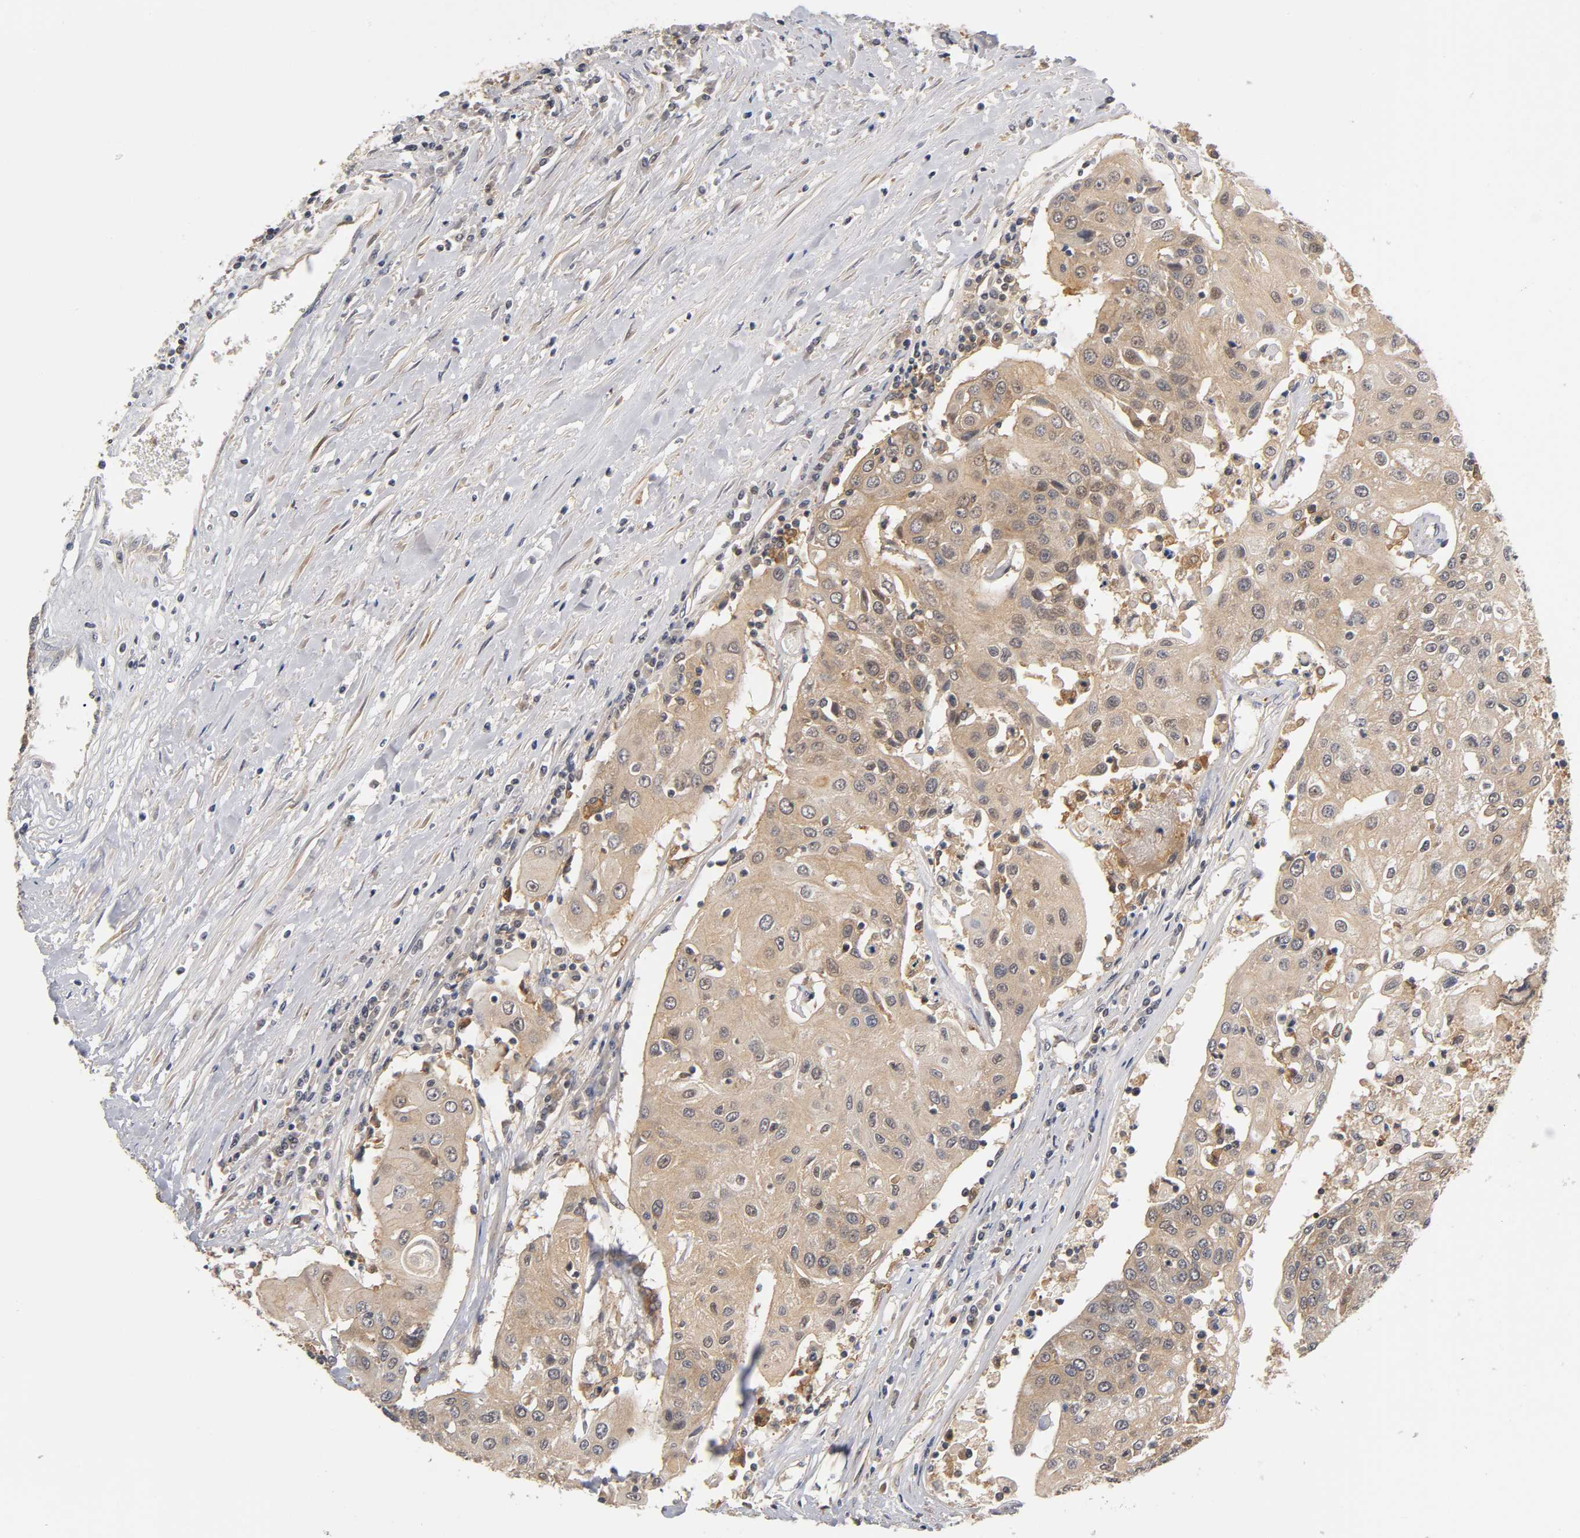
{"staining": {"intensity": "moderate", "quantity": ">75%", "location": "cytoplasmic/membranous,nuclear"}, "tissue": "urothelial cancer", "cell_type": "Tumor cells", "image_type": "cancer", "snomed": [{"axis": "morphology", "description": "Urothelial carcinoma, High grade"}, {"axis": "topography", "description": "Urinary bladder"}], "caption": "The photomicrograph reveals staining of urothelial cancer, revealing moderate cytoplasmic/membranous and nuclear protein positivity (brown color) within tumor cells. The staining was performed using DAB (3,3'-diaminobenzidine) to visualize the protein expression in brown, while the nuclei were stained in blue with hematoxylin (Magnification: 20x).", "gene": "ACTR2", "patient": {"sex": "female", "age": 85}}